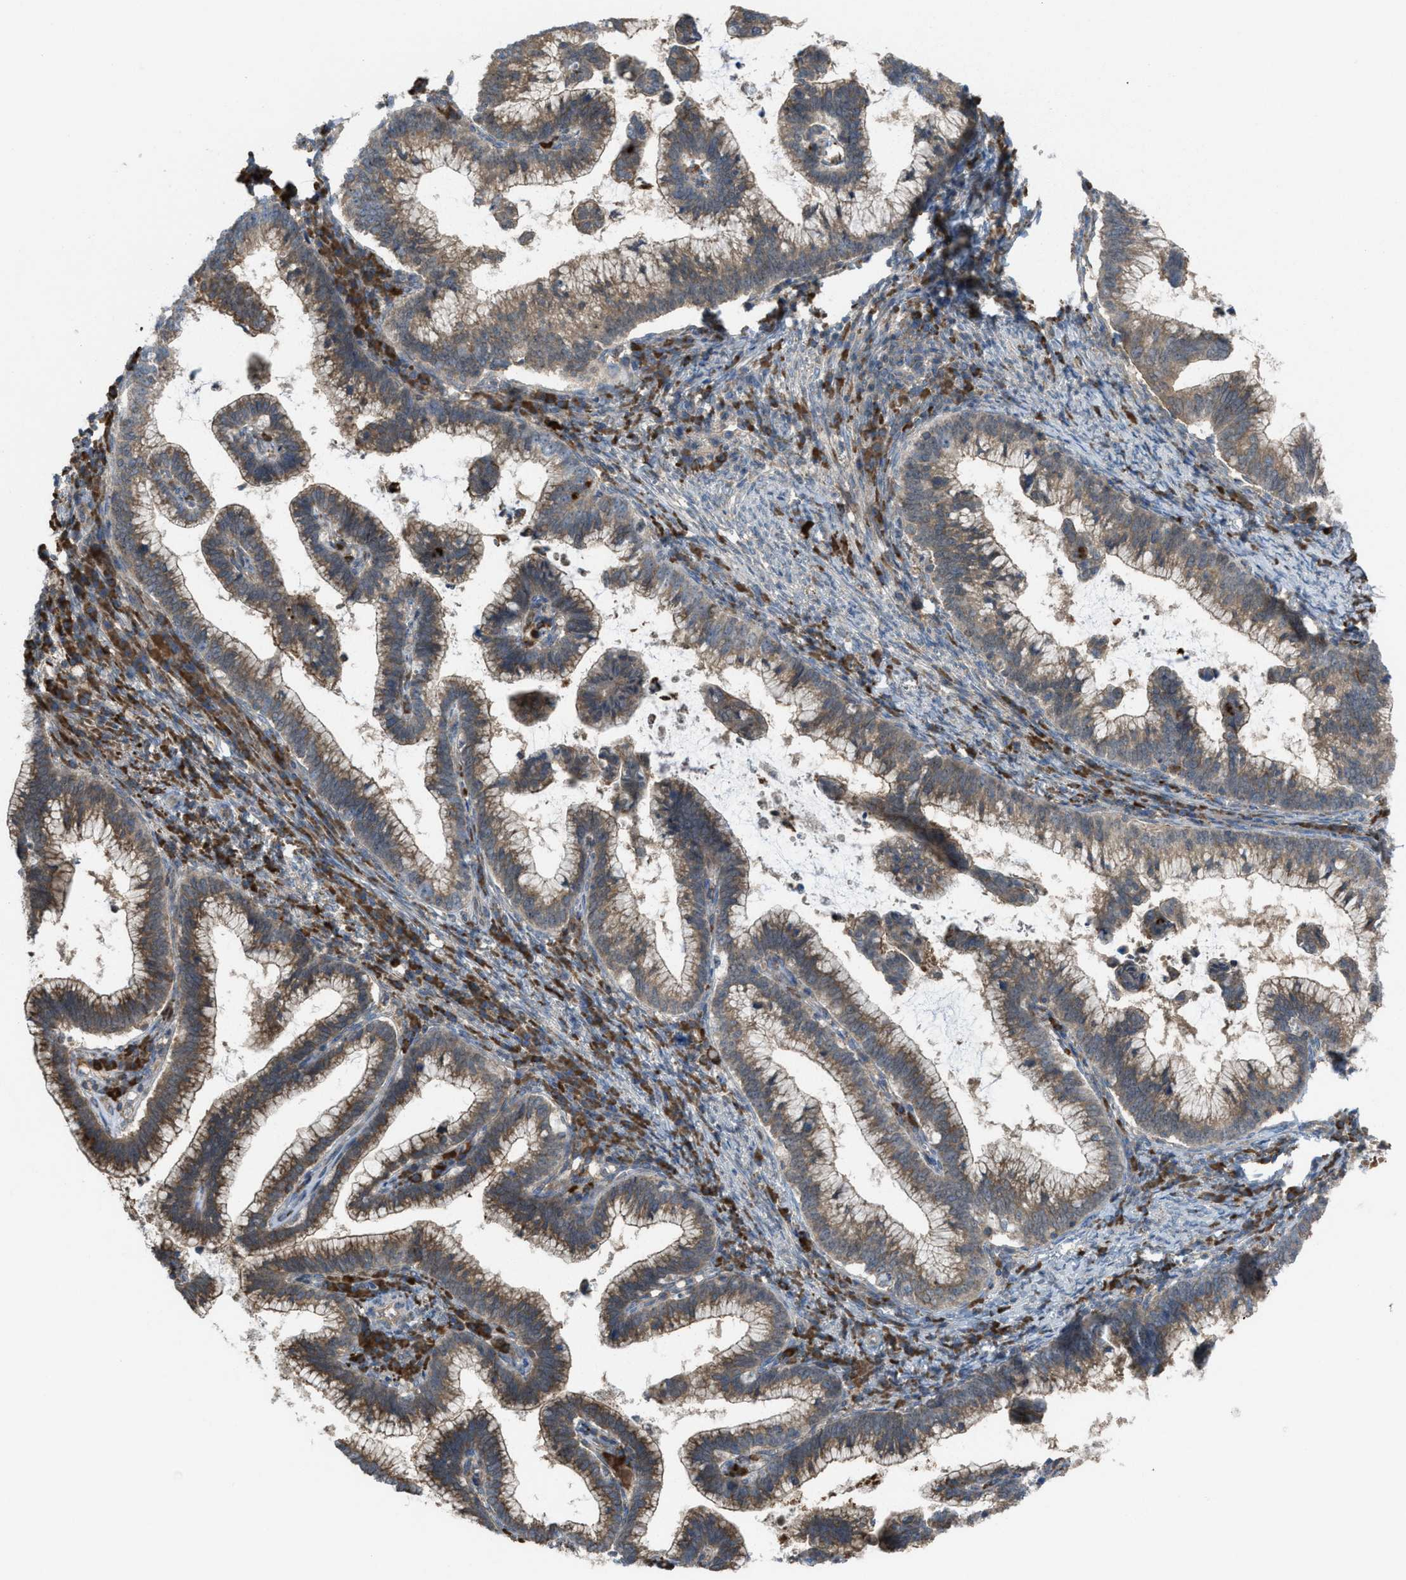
{"staining": {"intensity": "moderate", "quantity": ">75%", "location": "cytoplasmic/membranous"}, "tissue": "cervical cancer", "cell_type": "Tumor cells", "image_type": "cancer", "snomed": [{"axis": "morphology", "description": "Adenocarcinoma, NOS"}, {"axis": "topography", "description": "Cervix"}], "caption": "Protein expression analysis of cervical cancer (adenocarcinoma) reveals moderate cytoplasmic/membranous expression in about >75% of tumor cells. (DAB IHC with brightfield microscopy, high magnification).", "gene": "PLAA", "patient": {"sex": "female", "age": 36}}